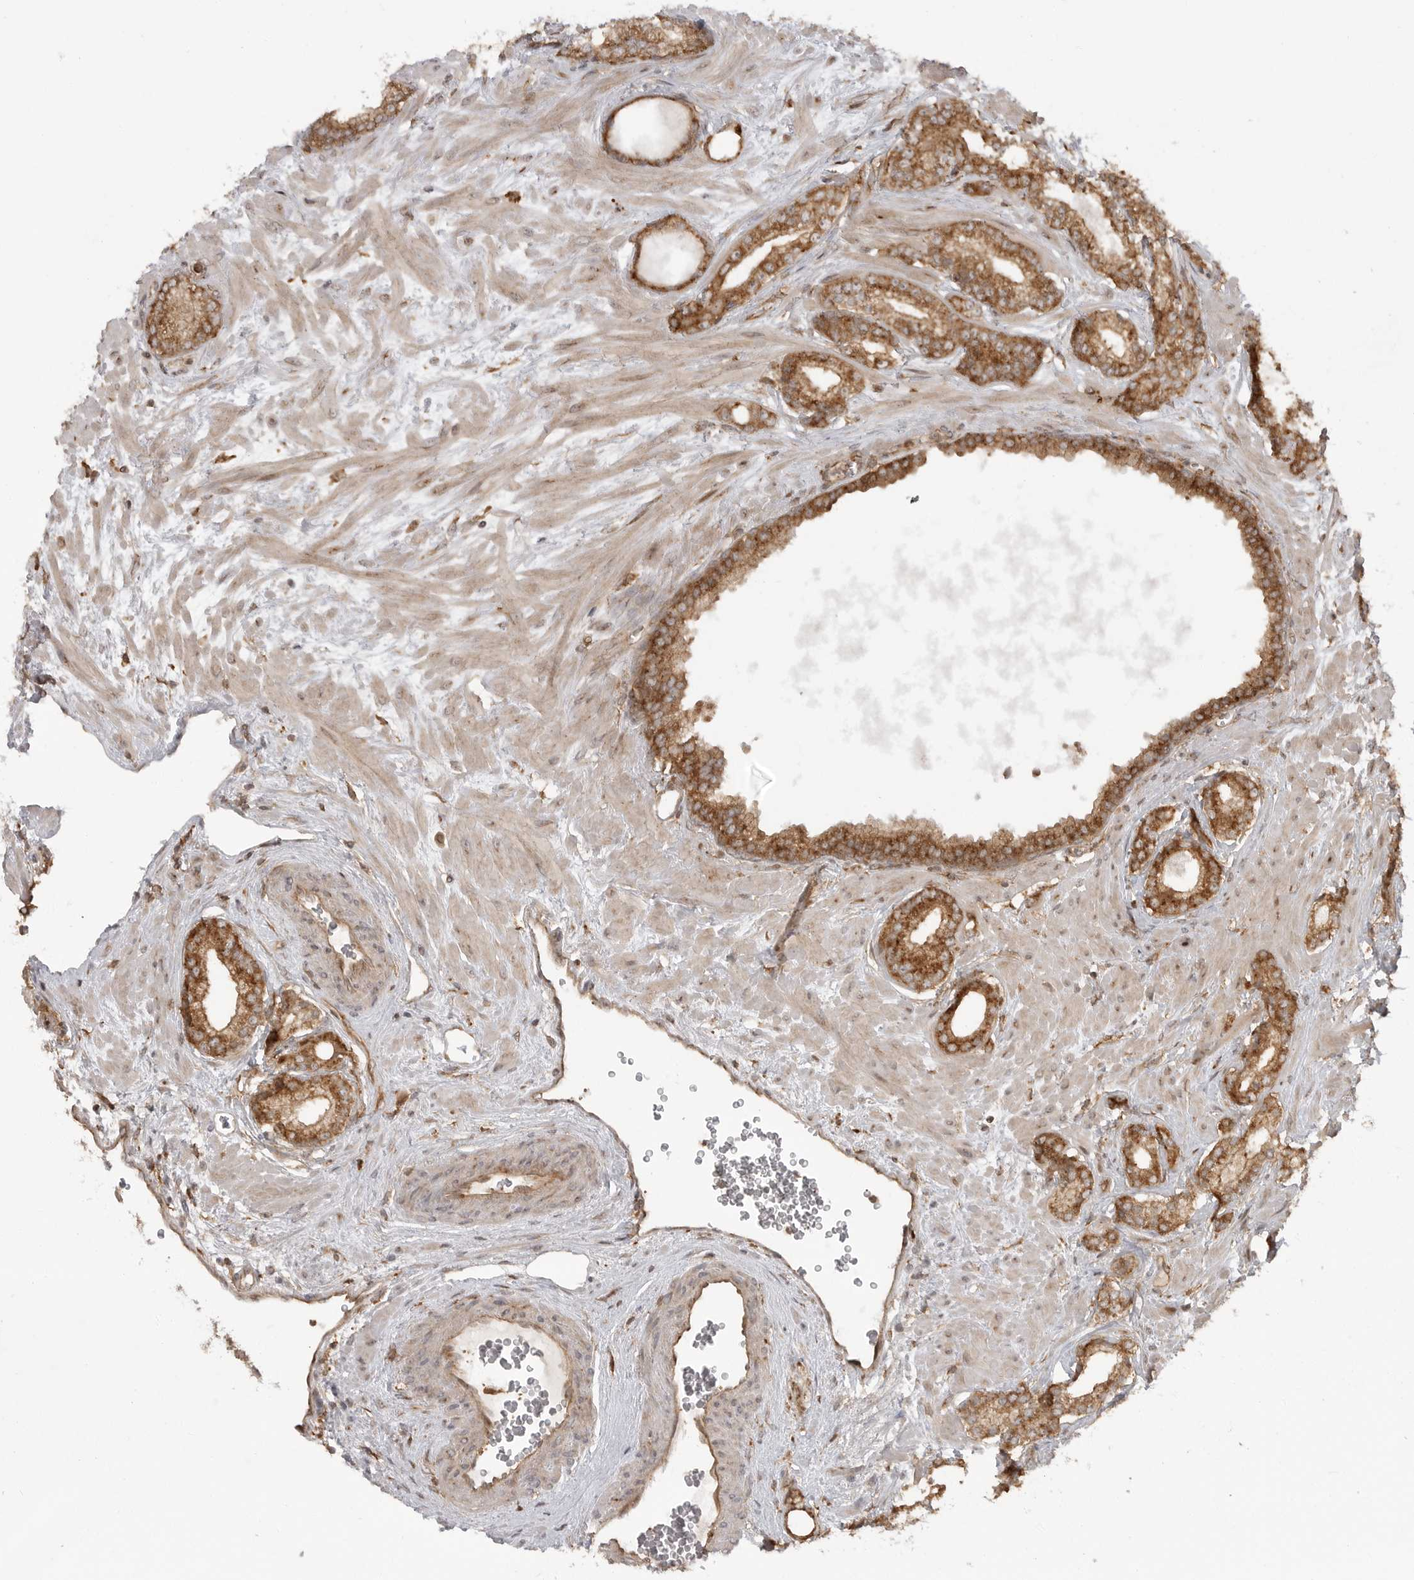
{"staining": {"intensity": "strong", "quantity": ">75%", "location": "cytoplasmic/membranous"}, "tissue": "prostate cancer", "cell_type": "Tumor cells", "image_type": "cancer", "snomed": [{"axis": "morphology", "description": "Adenocarcinoma, Low grade"}, {"axis": "topography", "description": "Prostate"}], "caption": "Prostate low-grade adenocarcinoma stained for a protein (brown) exhibits strong cytoplasmic/membranous positive staining in about >75% of tumor cells.", "gene": "FAT3", "patient": {"sex": "male", "age": 70}}